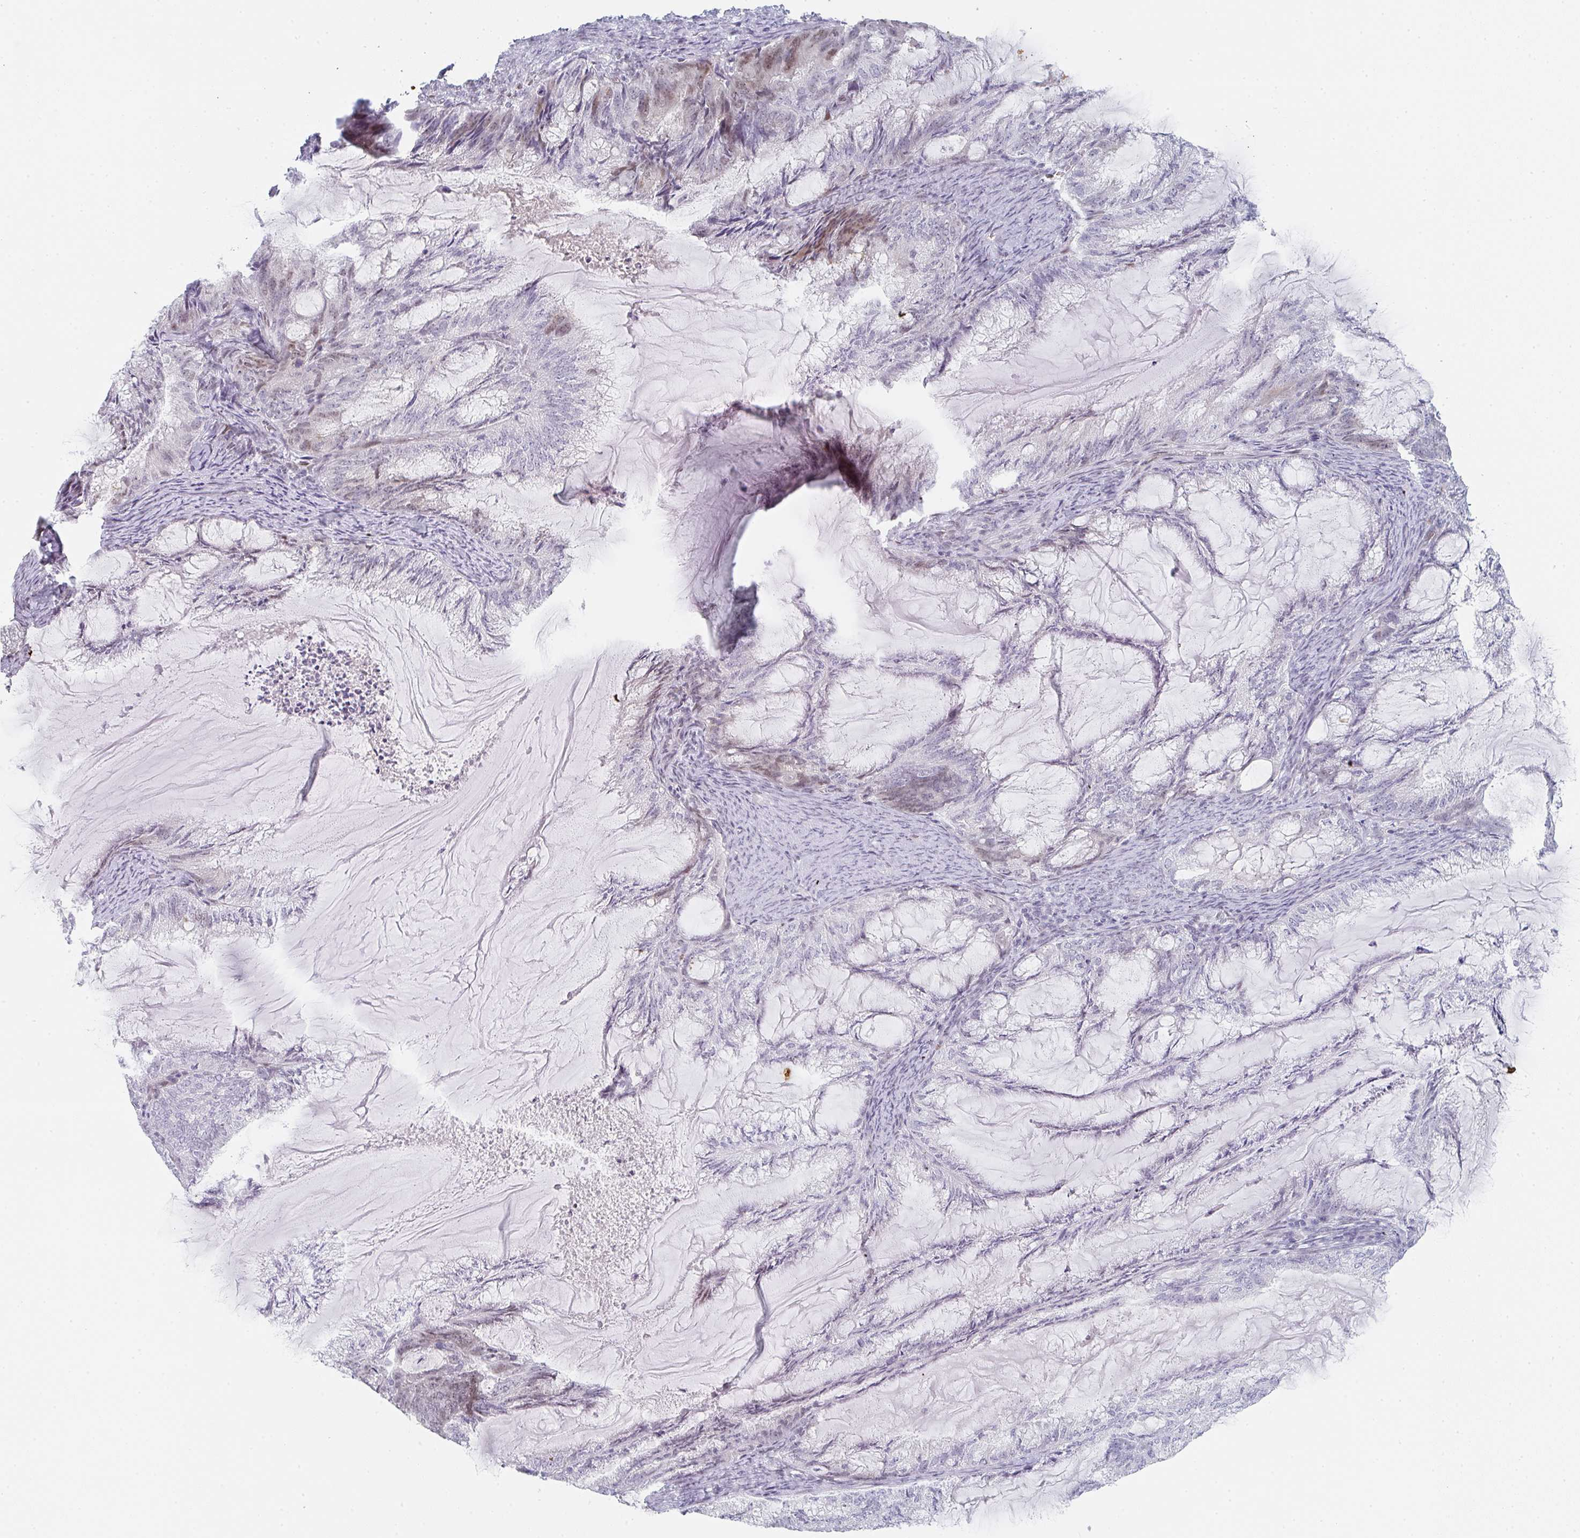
{"staining": {"intensity": "moderate", "quantity": "<25%", "location": "nuclear"}, "tissue": "endometrial cancer", "cell_type": "Tumor cells", "image_type": "cancer", "snomed": [{"axis": "morphology", "description": "Adenocarcinoma, NOS"}, {"axis": "topography", "description": "Endometrium"}], "caption": "Moderate nuclear protein positivity is identified in about <25% of tumor cells in adenocarcinoma (endometrial).", "gene": "POU2AF2", "patient": {"sex": "female", "age": 86}}